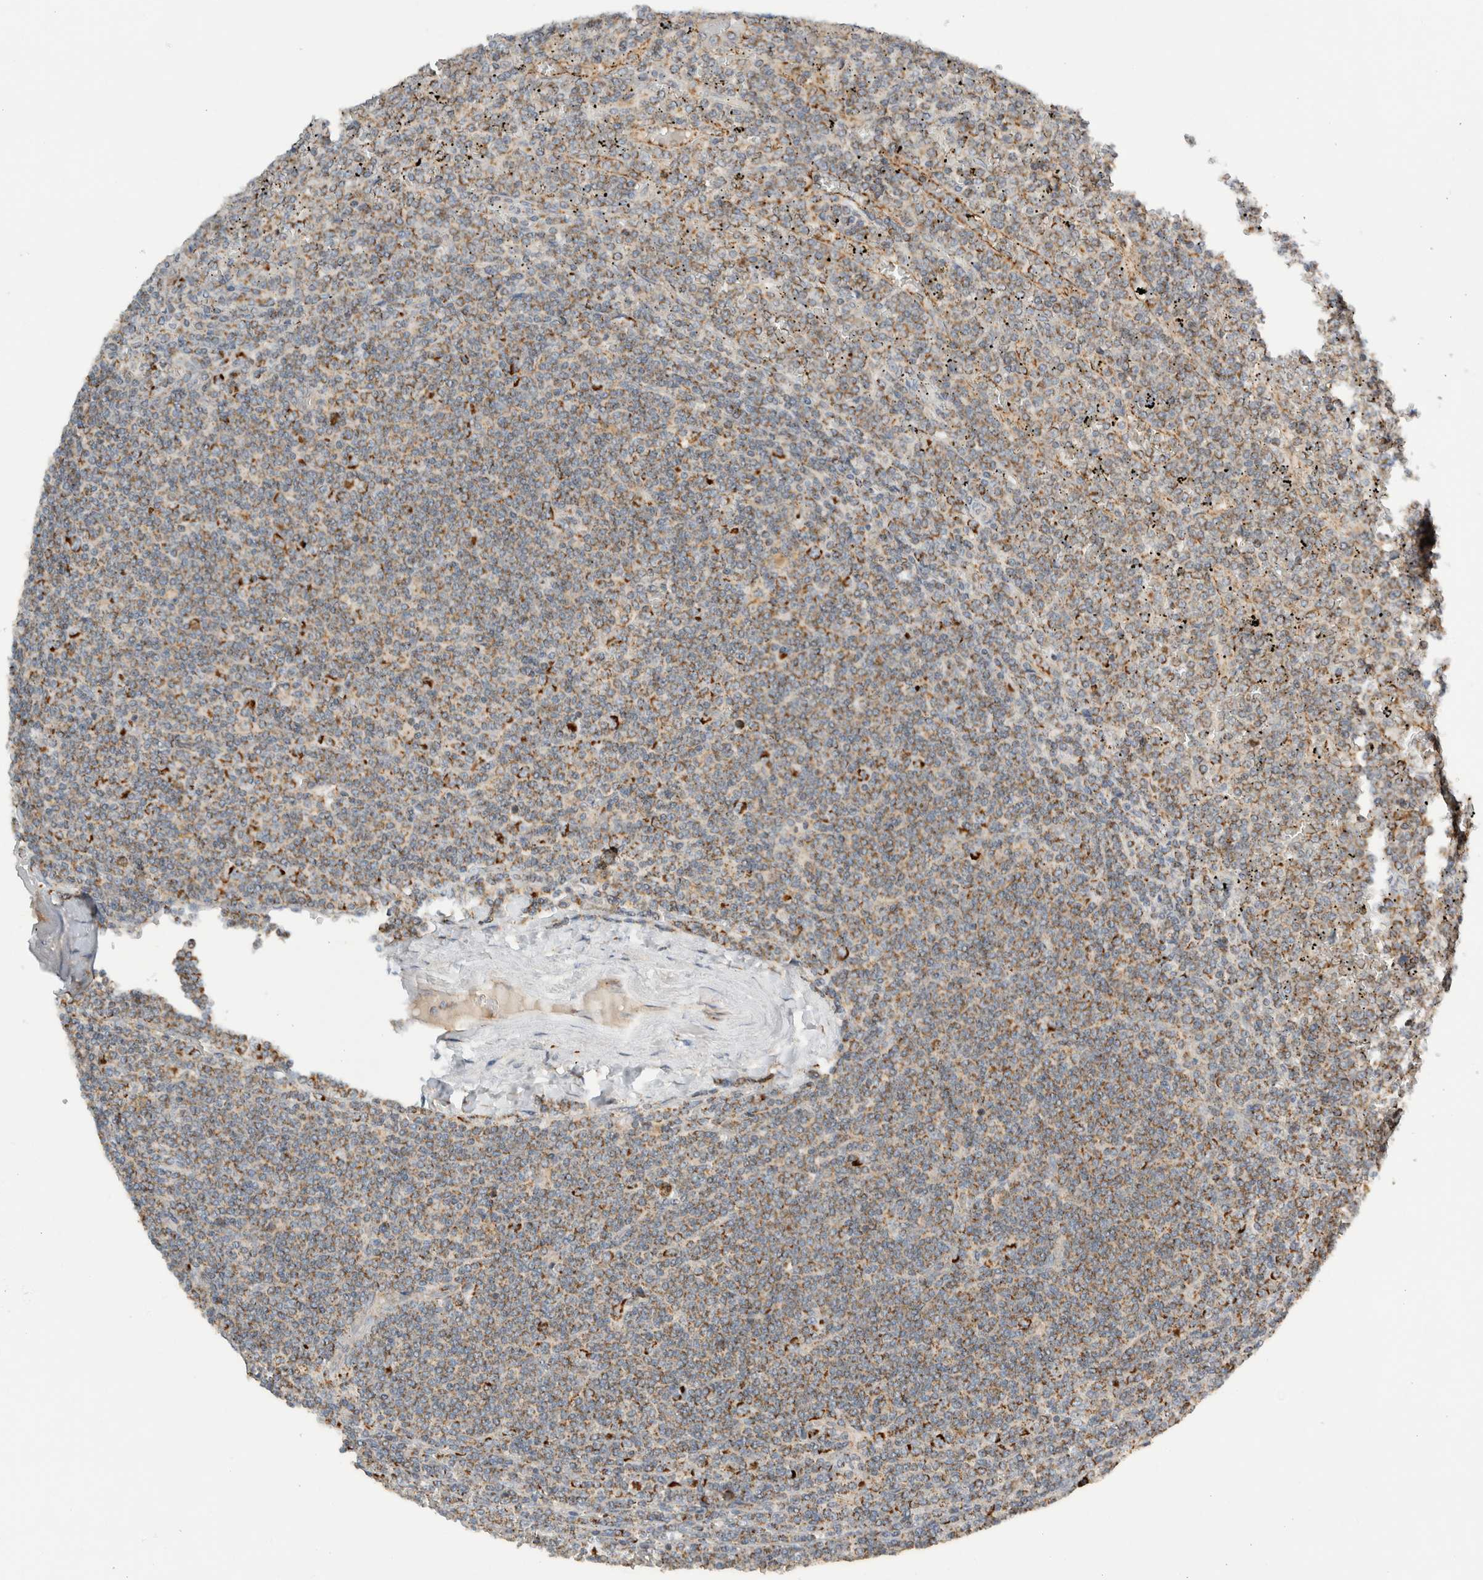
{"staining": {"intensity": "moderate", "quantity": "25%-75%", "location": "cytoplasmic/membranous"}, "tissue": "lymphoma", "cell_type": "Tumor cells", "image_type": "cancer", "snomed": [{"axis": "morphology", "description": "Malignant lymphoma, non-Hodgkin's type, Low grade"}, {"axis": "topography", "description": "Spleen"}], "caption": "Malignant lymphoma, non-Hodgkin's type (low-grade) stained for a protein (brown) demonstrates moderate cytoplasmic/membranous positive expression in approximately 25%-75% of tumor cells.", "gene": "AMPD1", "patient": {"sex": "female", "age": 19}}